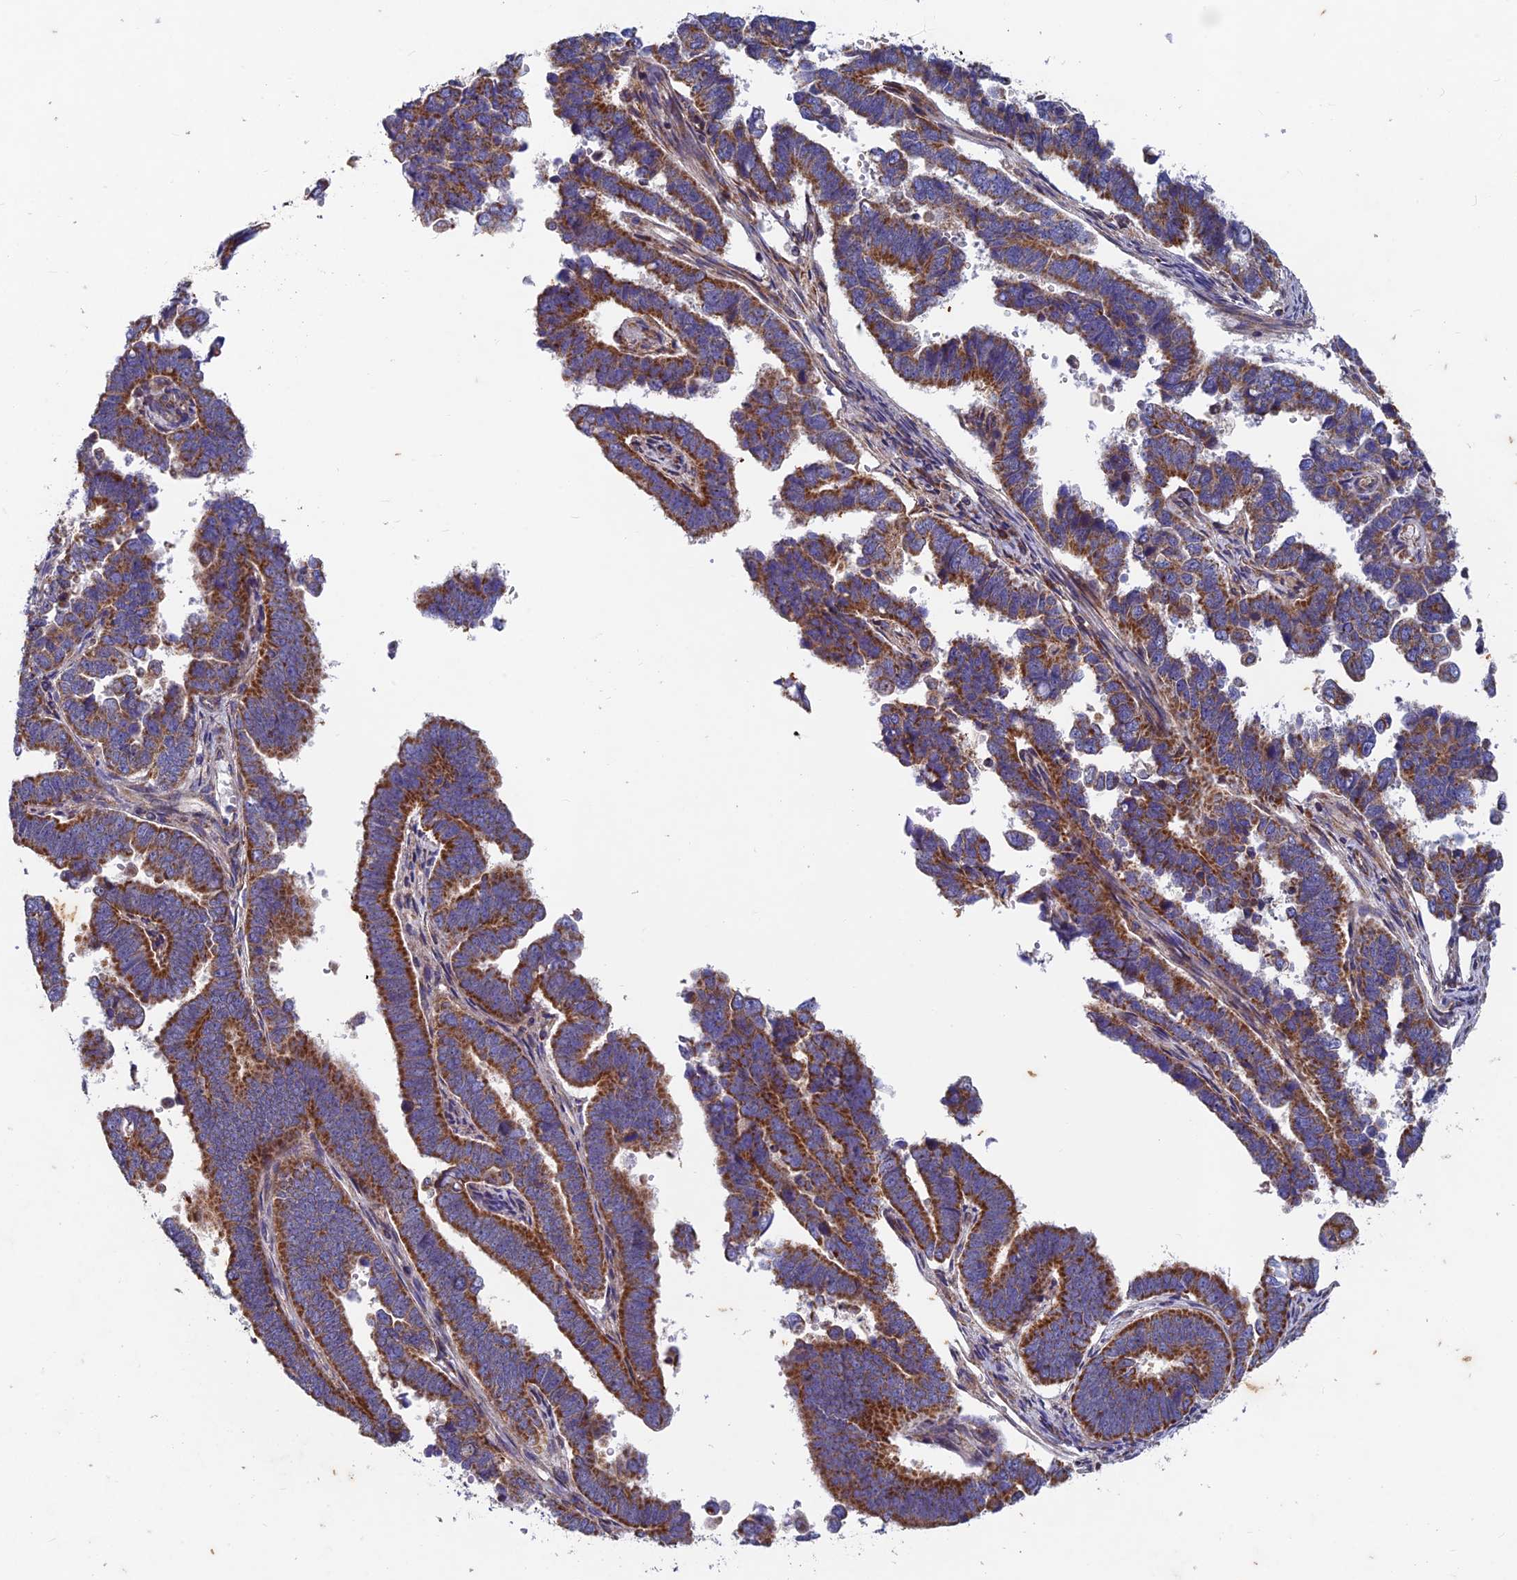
{"staining": {"intensity": "moderate", "quantity": ">75%", "location": "cytoplasmic/membranous"}, "tissue": "endometrial cancer", "cell_type": "Tumor cells", "image_type": "cancer", "snomed": [{"axis": "morphology", "description": "Adenocarcinoma, NOS"}, {"axis": "topography", "description": "Endometrium"}], "caption": "Protein analysis of adenocarcinoma (endometrial) tissue reveals moderate cytoplasmic/membranous positivity in about >75% of tumor cells.", "gene": "AP4S1", "patient": {"sex": "female", "age": 75}}